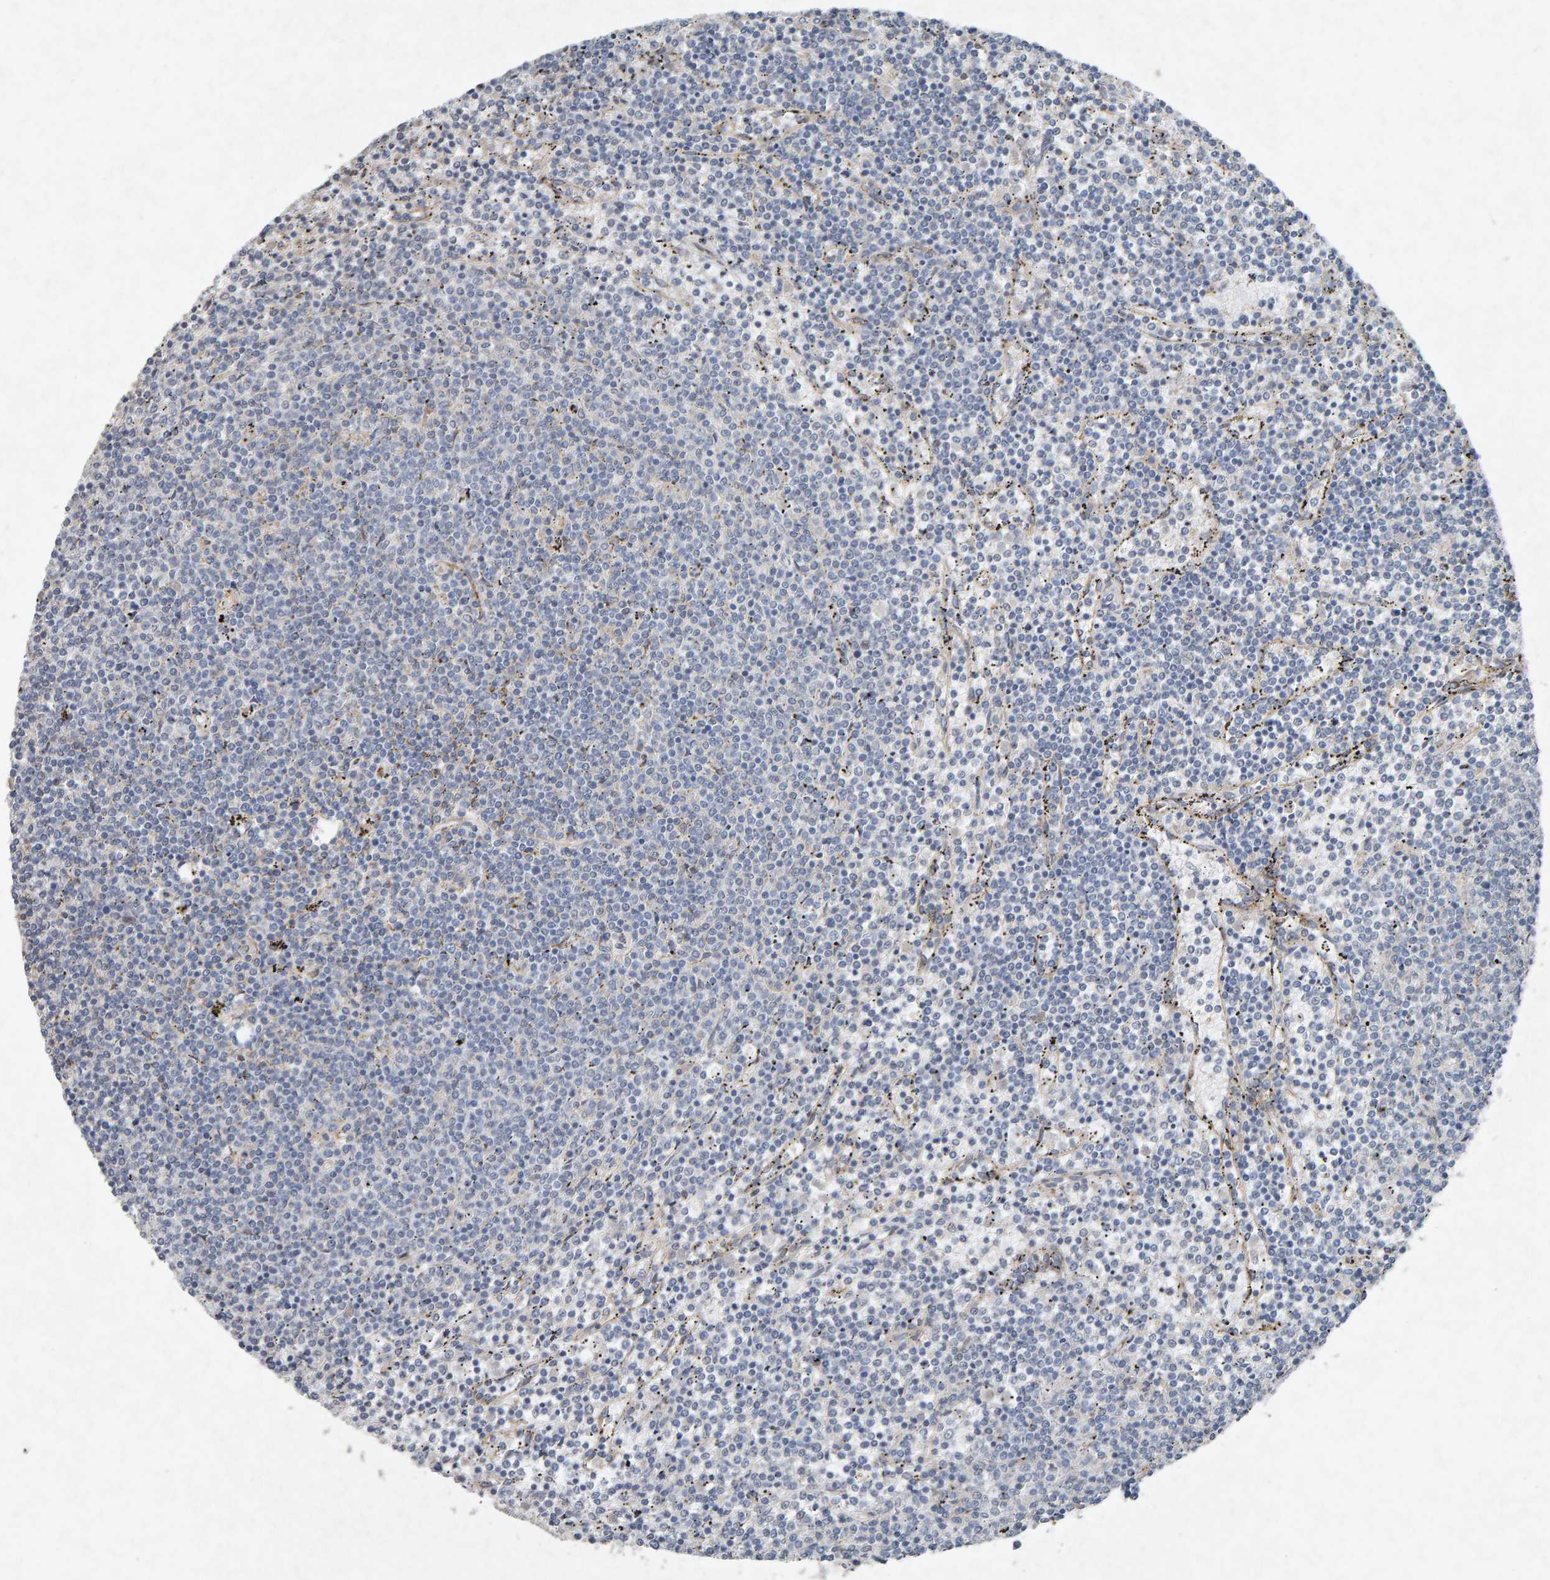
{"staining": {"intensity": "negative", "quantity": "none", "location": "none"}, "tissue": "lymphoma", "cell_type": "Tumor cells", "image_type": "cancer", "snomed": [{"axis": "morphology", "description": "Malignant lymphoma, non-Hodgkin's type, Low grade"}, {"axis": "topography", "description": "Spleen"}], "caption": "Immunohistochemistry (IHC) of lymphoma reveals no staining in tumor cells.", "gene": "PTPRM", "patient": {"sex": "female", "age": 50}}